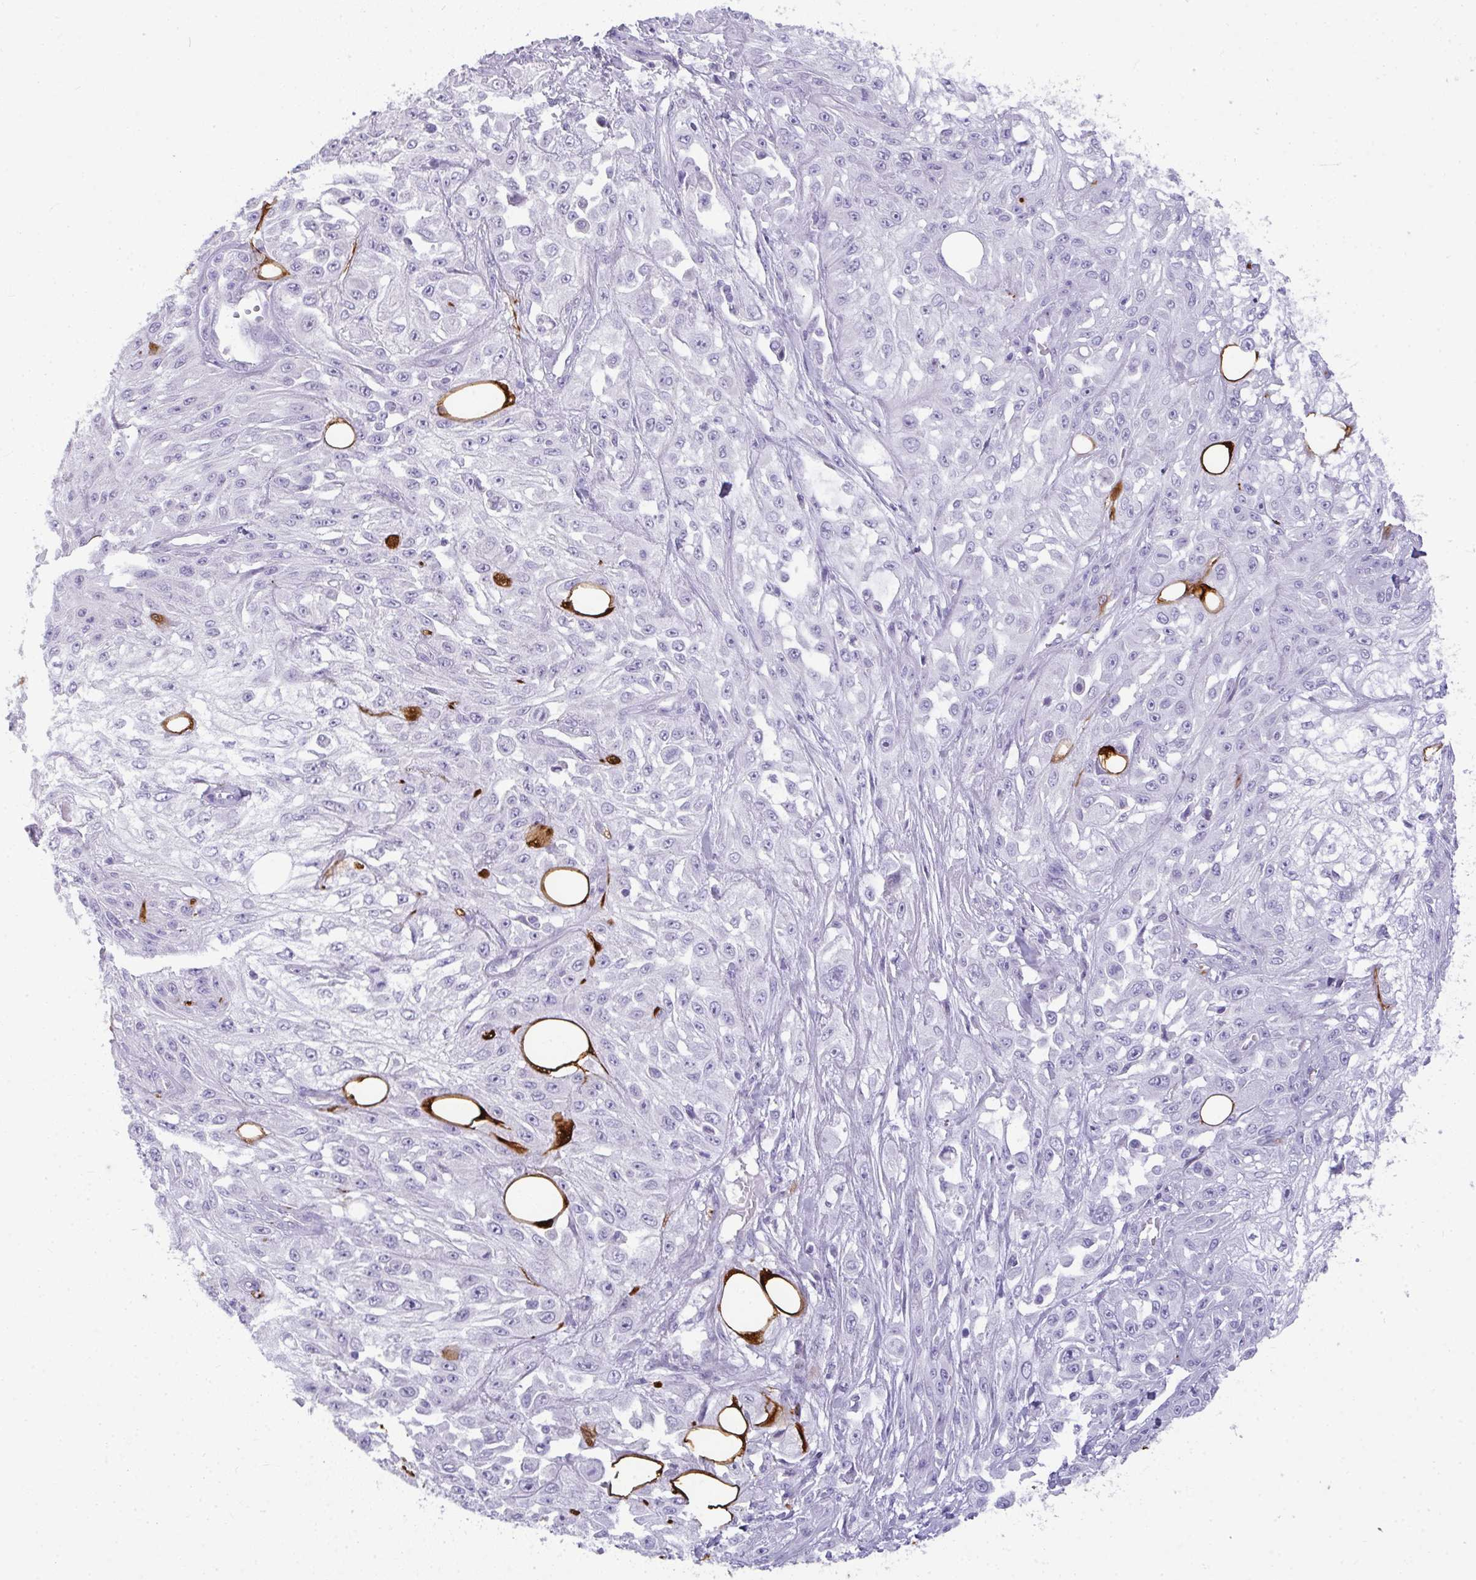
{"staining": {"intensity": "negative", "quantity": "none", "location": "none"}, "tissue": "skin cancer", "cell_type": "Tumor cells", "image_type": "cancer", "snomed": [{"axis": "morphology", "description": "Squamous cell carcinoma, NOS"}, {"axis": "morphology", "description": "Squamous cell carcinoma, metastatic, NOS"}, {"axis": "topography", "description": "Skin"}, {"axis": "topography", "description": "Lymph node"}], "caption": "Human metastatic squamous cell carcinoma (skin) stained for a protein using immunohistochemistry (IHC) shows no expression in tumor cells.", "gene": "LIPE", "patient": {"sex": "male", "age": 75}}